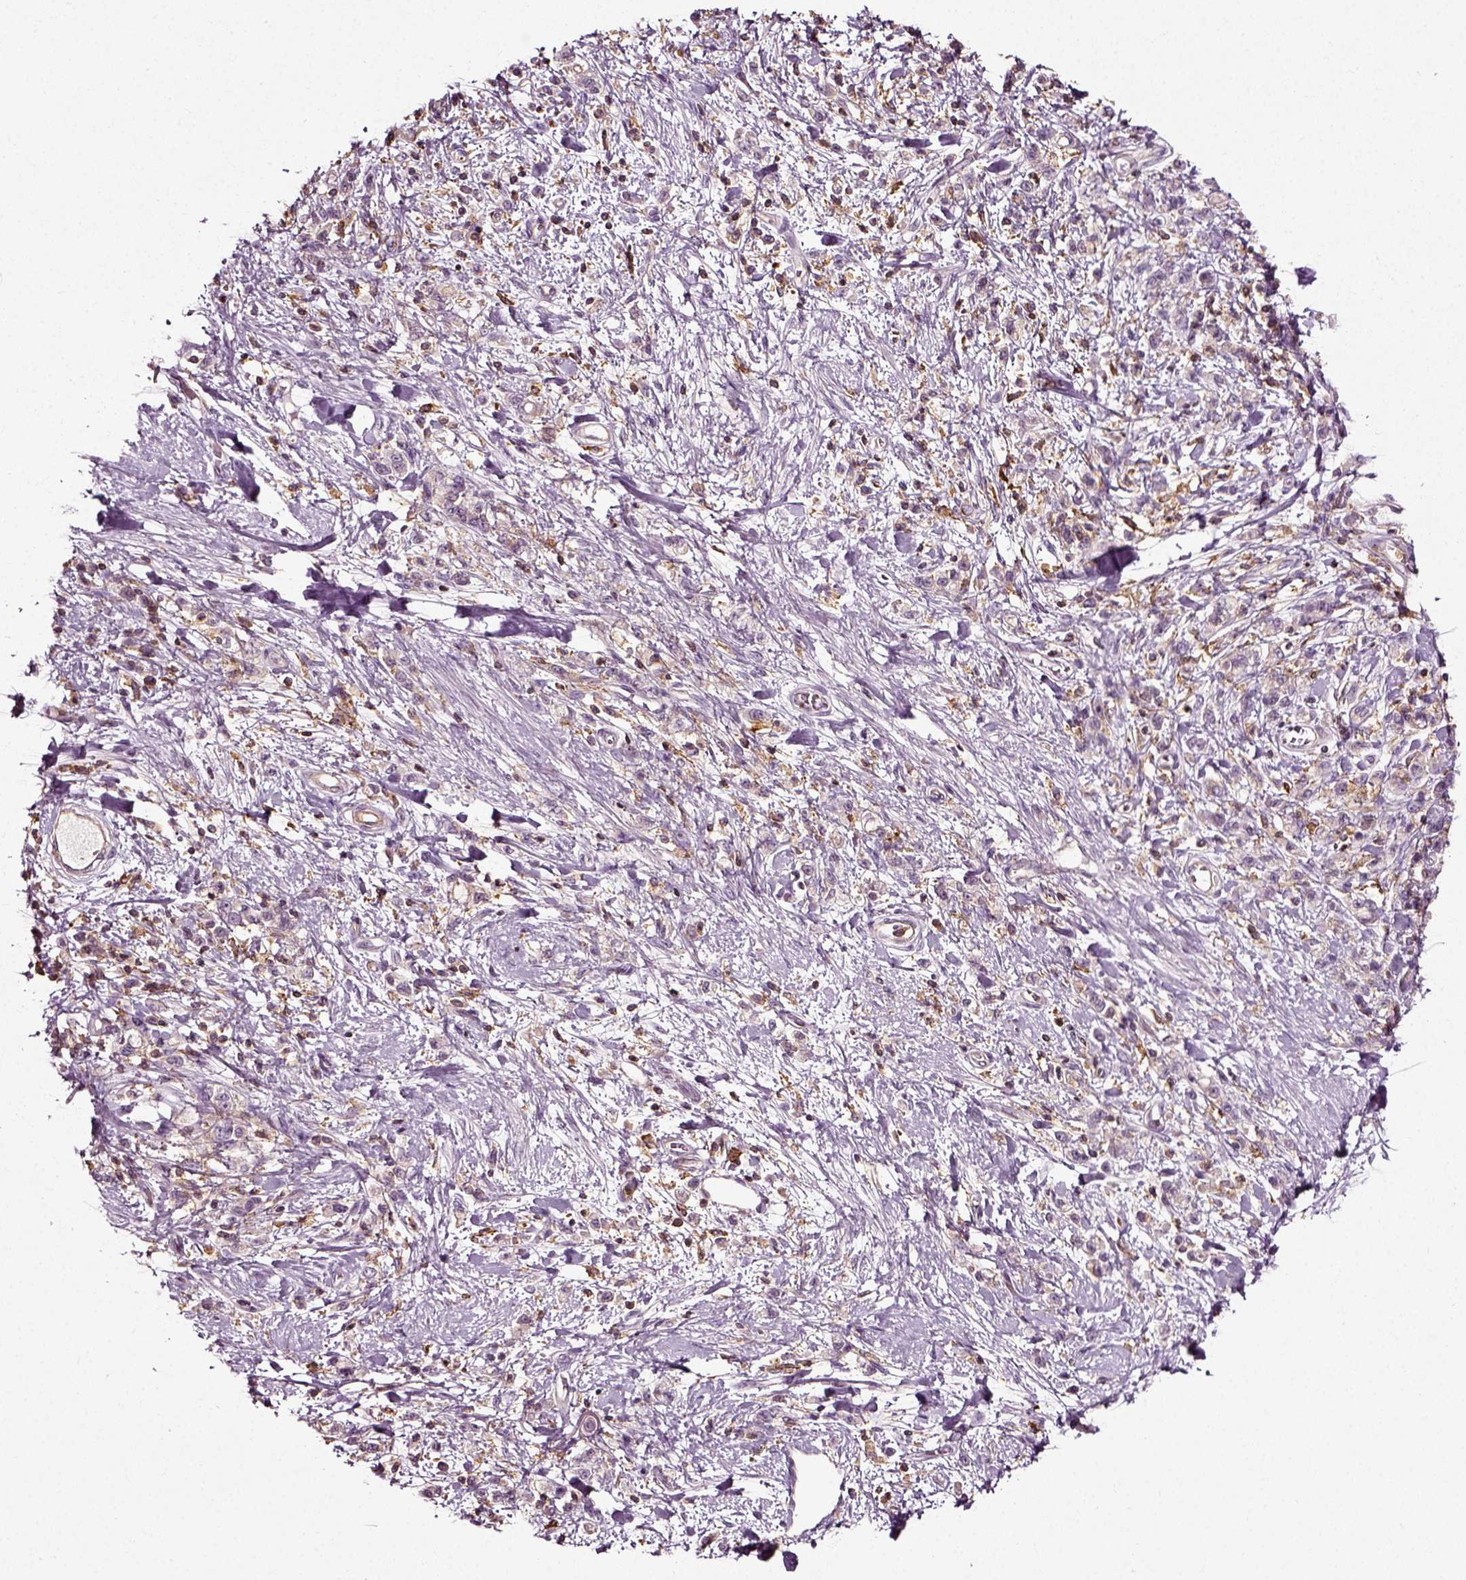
{"staining": {"intensity": "negative", "quantity": "none", "location": "none"}, "tissue": "stomach cancer", "cell_type": "Tumor cells", "image_type": "cancer", "snomed": [{"axis": "morphology", "description": "Adenocarcinoma, NOS"}, {"axis": "topography", "description": "Stomach"}], "caption": "High power microscopy image of an immunohistochemistry (IHC) image of stomach cancer, revealing no significant staining in tumor cells.", "gene": "RHOF", "patient": {"sex": "male", "age": 77}}